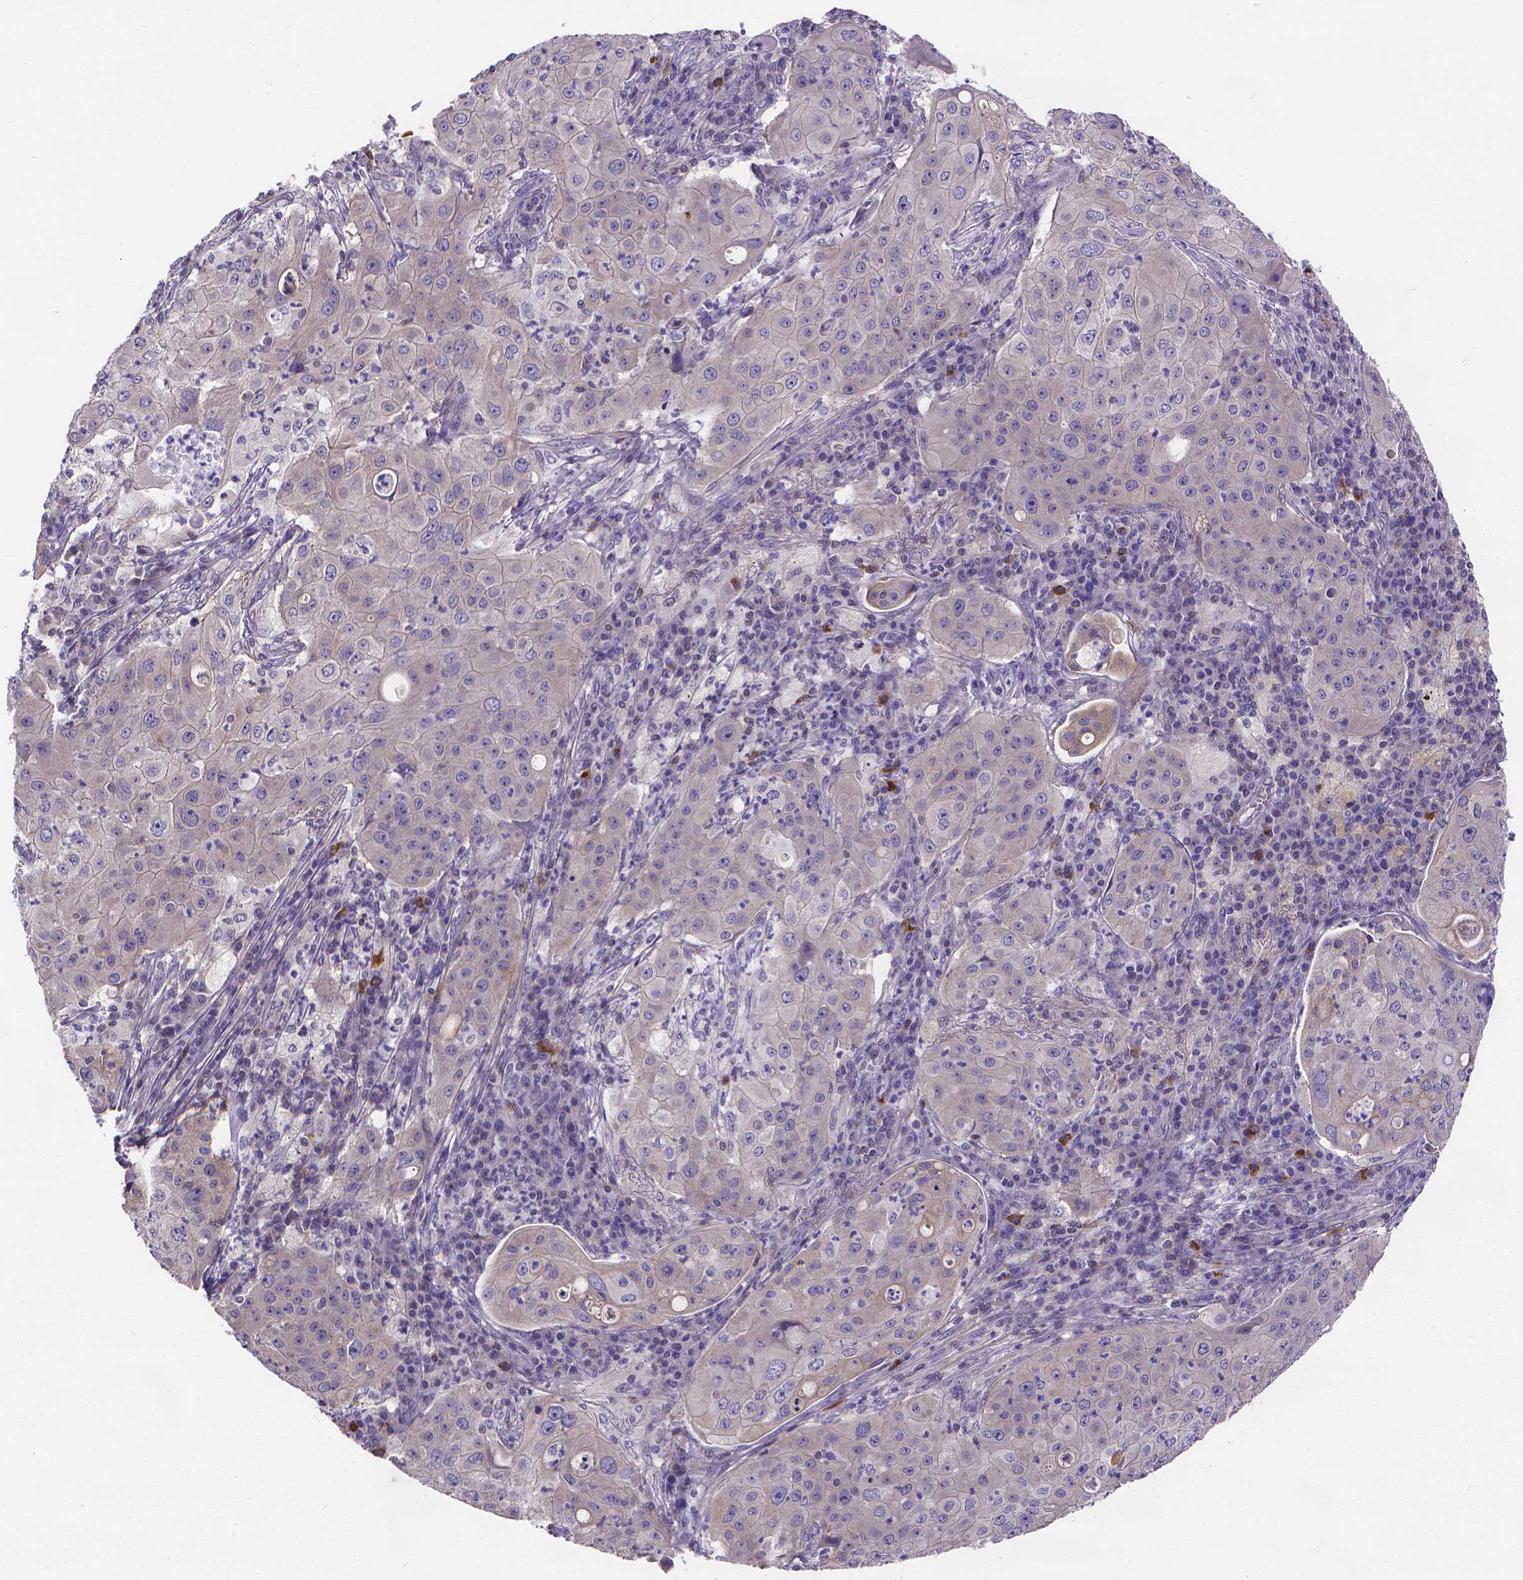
{"staining": {"intensity": "negative", "quantity": "none", "location": "none"}, "tissue": "lung cancer", "cell_type": "Tumor cells", "image_type": "cancer", "snomed": [{"axis": "morphology", "description": "Squamous cell carcinoma, NOS"}, {"axis": "topography", "description": "Lung"}], "caption": "Tumor cells are negative for protein expression in human squamous cell carcinoma (lung). Brightfield microscopy of IHC stained with DAB (brown) and hematoxylin (blue), captured at high magnification.", "gene": "GLRB", "patient": {"sex": "female", "age": 59}}